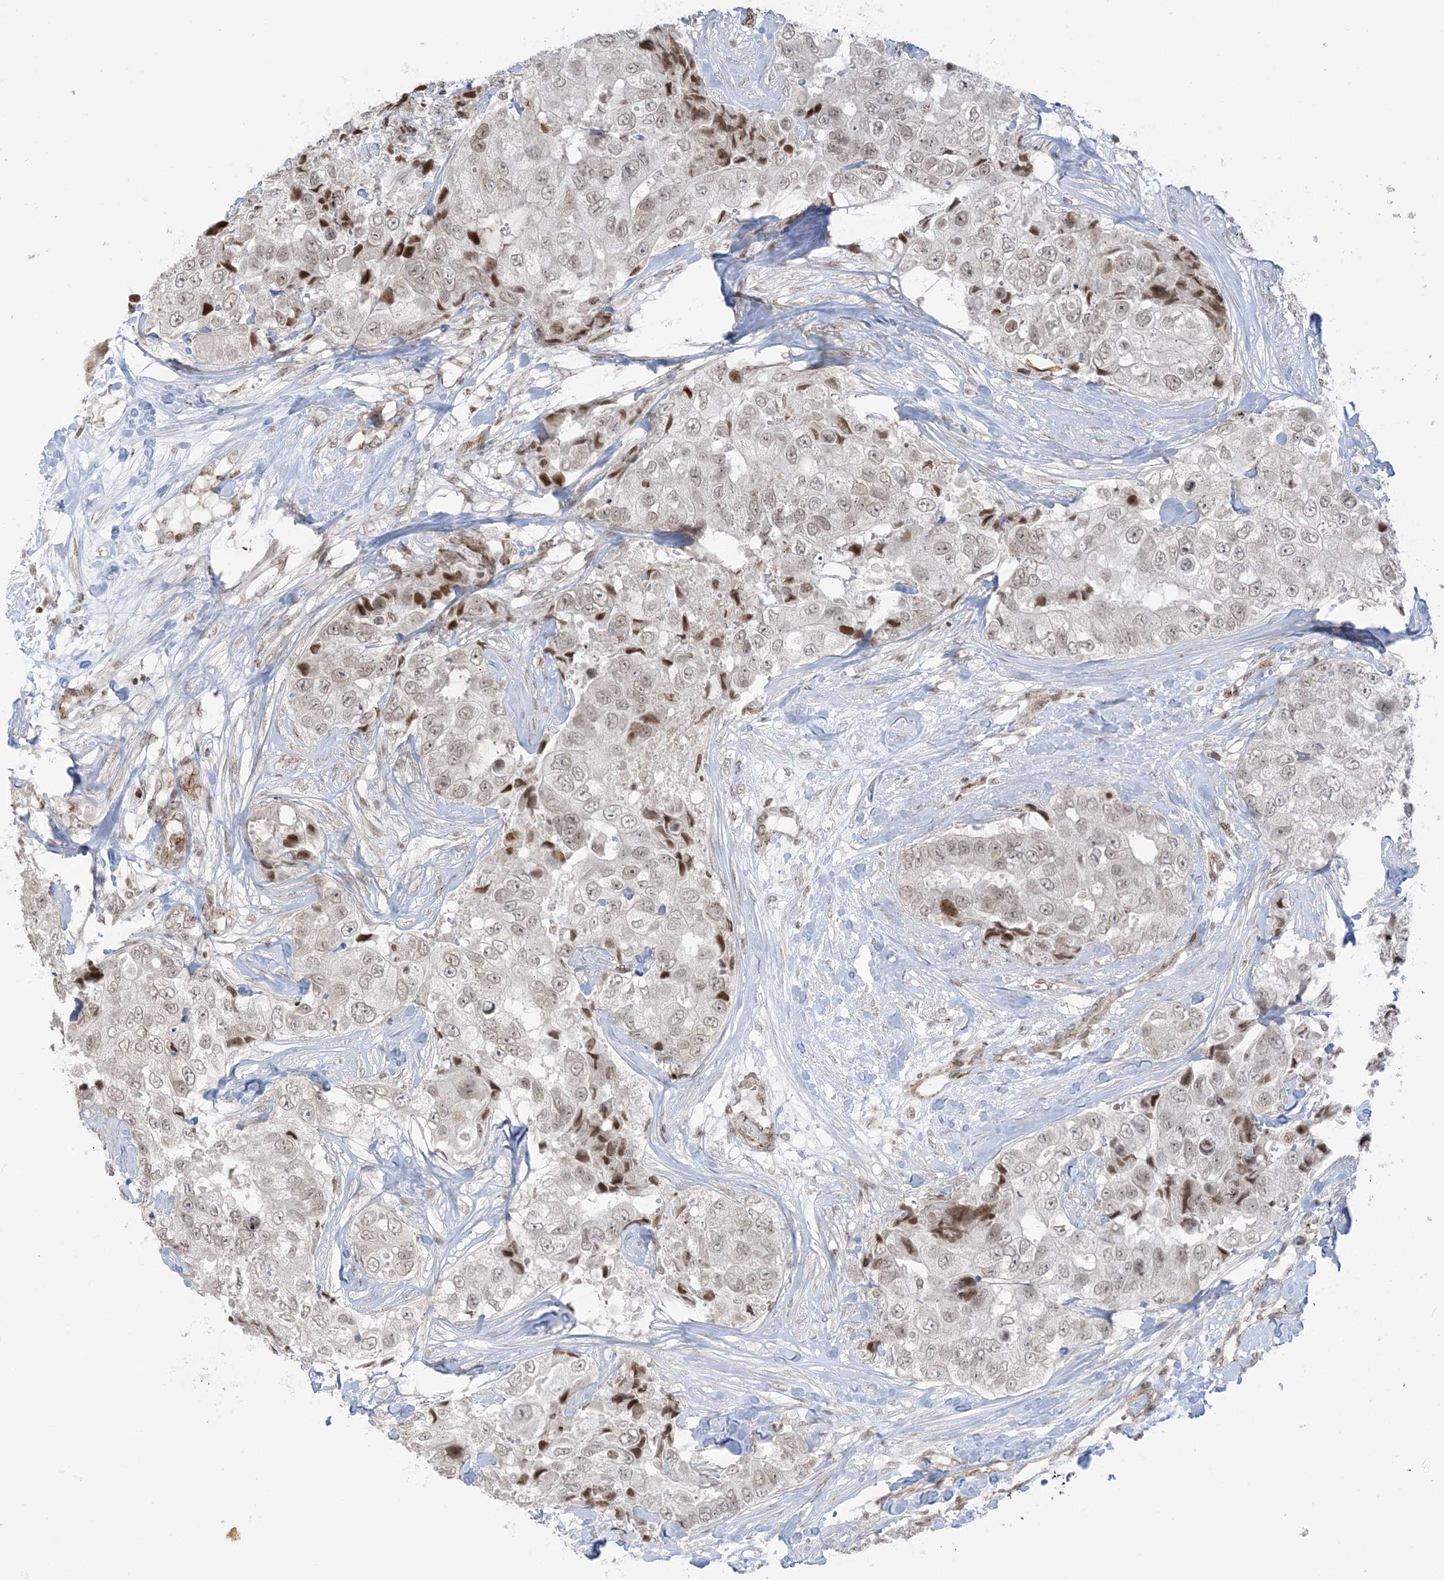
{"staining": {"intensity": "weak", "quantity": ">75%", "location": "nuclear"}, "tissue": "breast cancer", "cell_type": "Tumor cells", "image_type": "cancer", "snomed": [{"axis": "morphology", "description": "Duct carcinoma"}, {"axis": "topography", "description": "Breast"}], "caption": "Protein staining shows weak nuclear expression in about >75% of tumor cells in infiltrating ductal carcinoma (breast). The staining is performed using DAB brown chromogen to label protein expression. The nuclei are counter-stained blue using hematoxylin.", "gene": "METAP1D", "patient": {"sex": "female", "age": 62}}